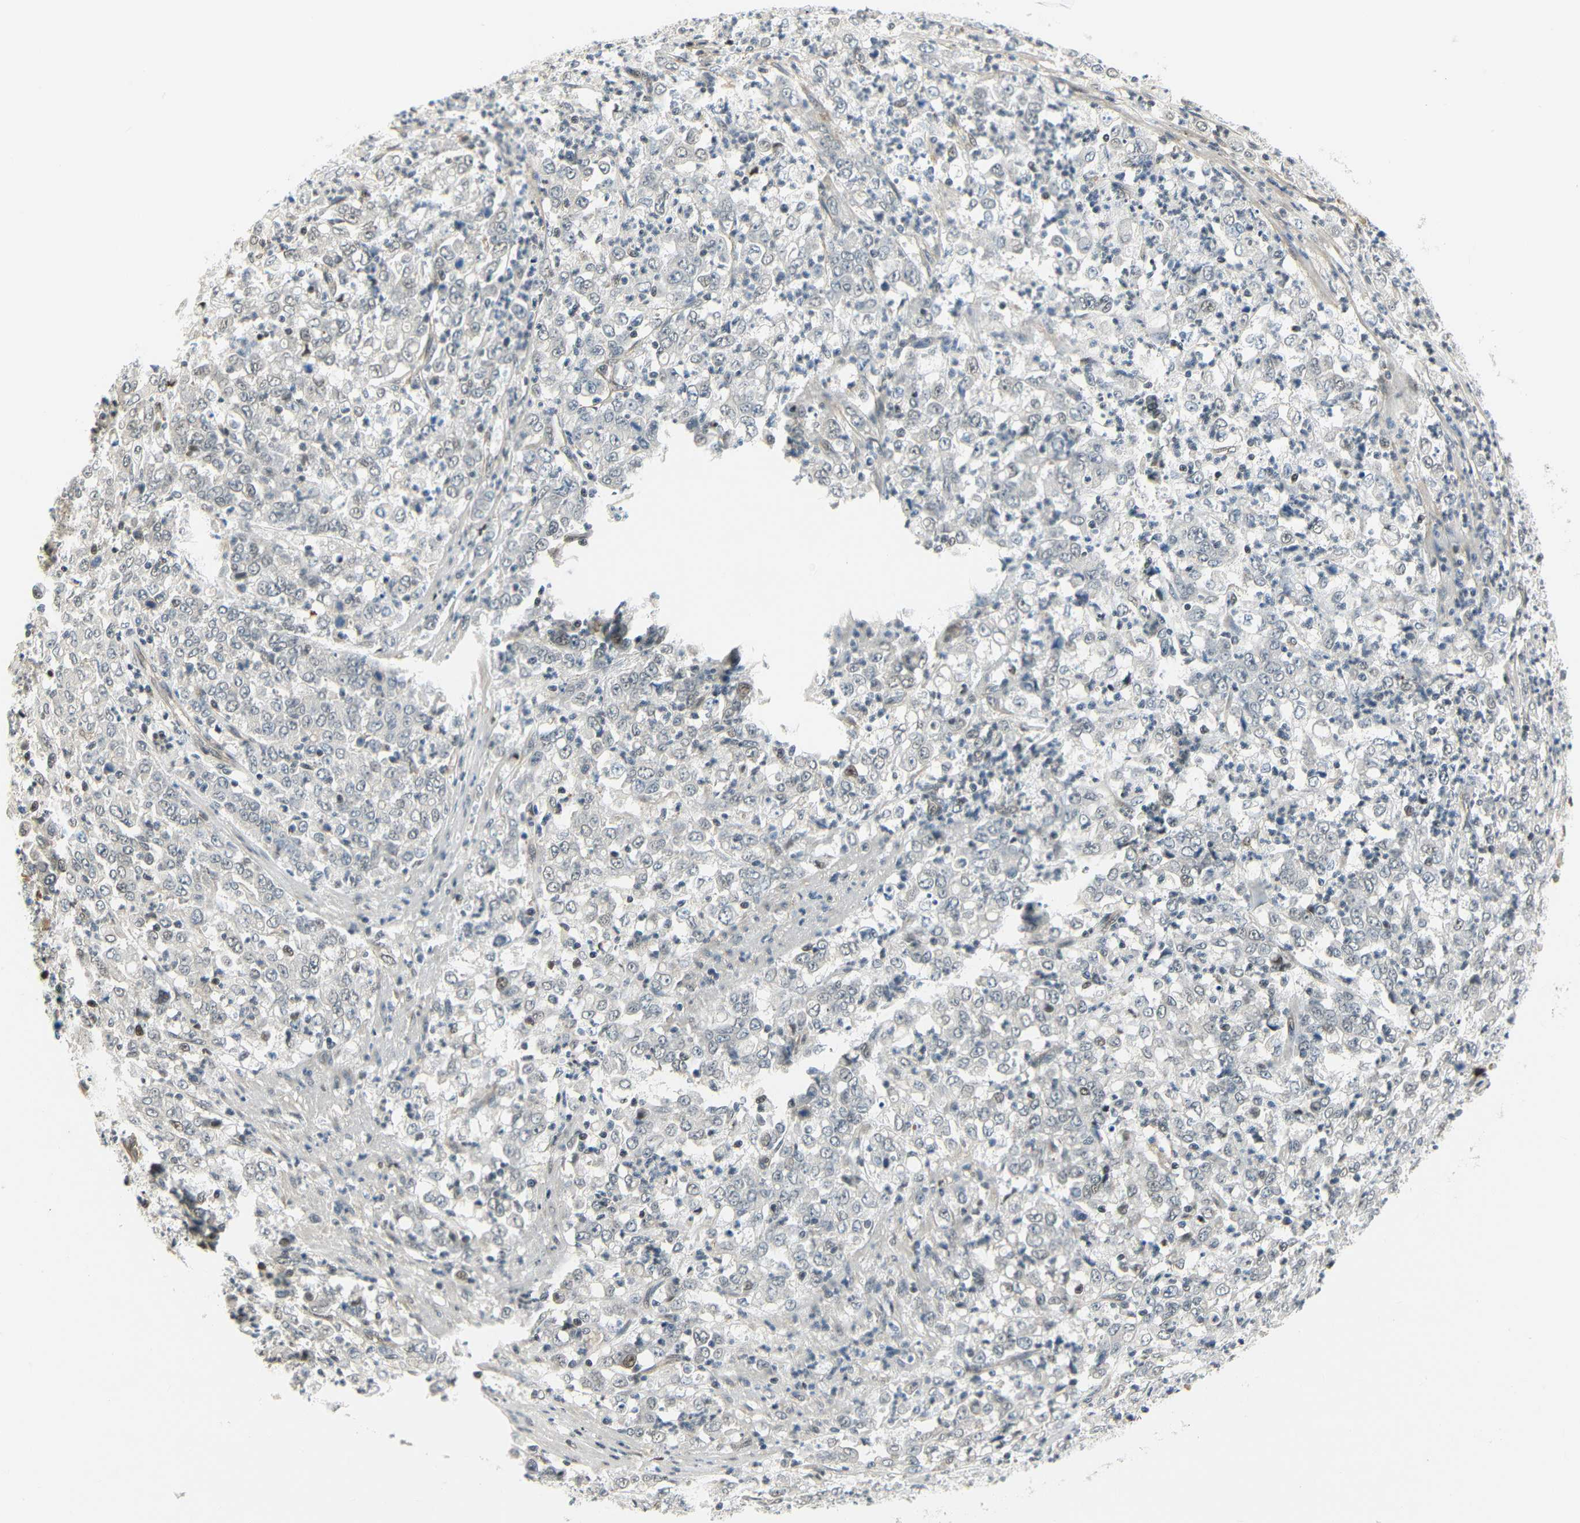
{"staining": {"intensity": "weak", "quantity": "<25%", "location": "nuclear"}, "tissue": "stomach cancer", "cell_type": "Tumor cells", "image_type": "cancer", "snomed": [{"axis": "morphology", "description": "Adenocarcinoma, NOS"}, {"axis": "topography", "description": "Stomach, lower"}], "caption": "This is an immunohistochemistry (IHC) micrograph of stomach cancer. There is no expression in tumor cells.", "gene": "IMPG2", "patient": {"sex": "female", "age": 71}}